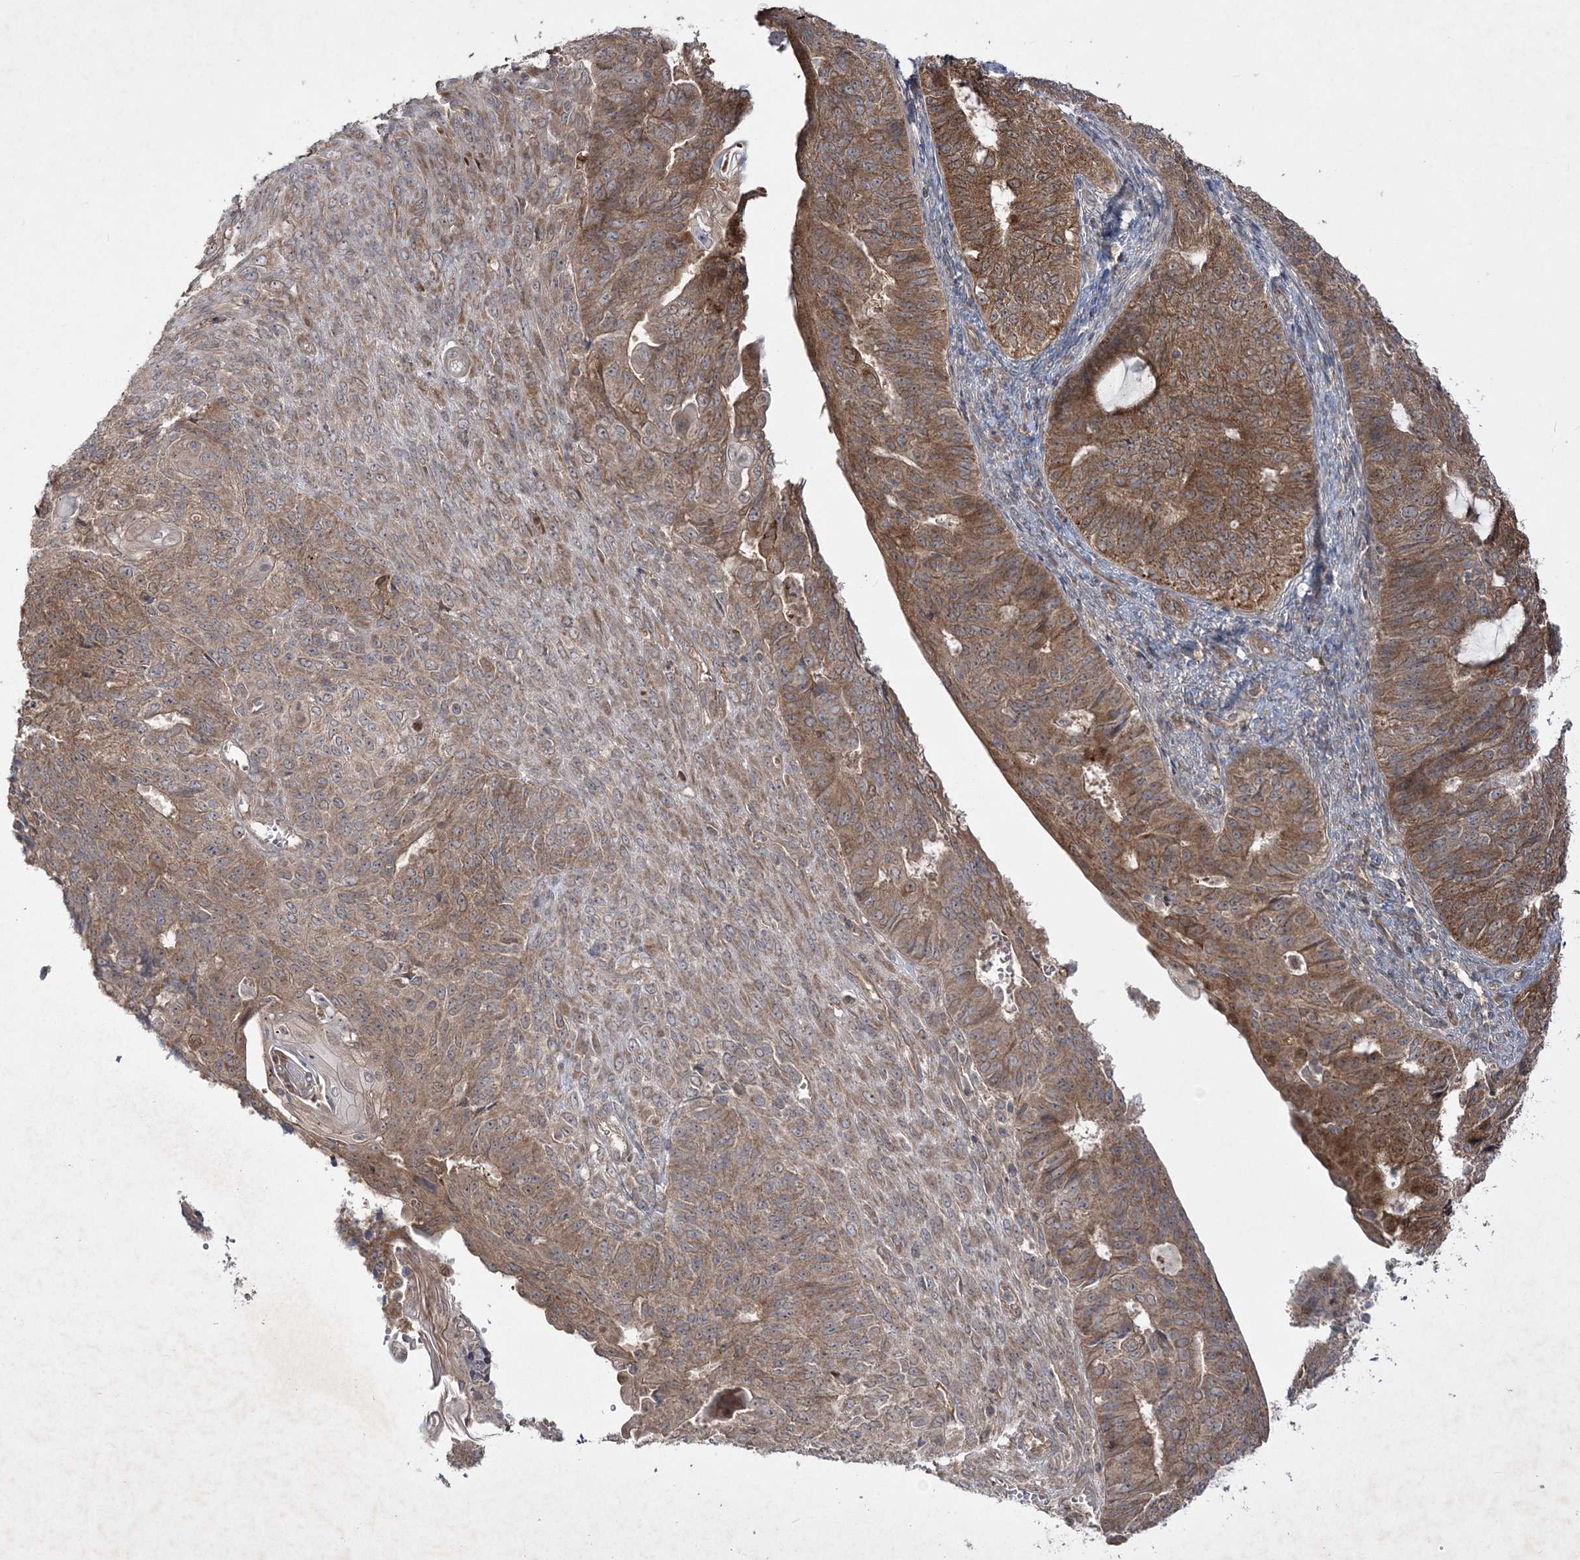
{"staining": {"intensity": "moderate", "quantity": ">75%", "location": "cytoplasmic/membranous"}, "tissue": "endometrial cancer", "cell_type": "Tumor cells", "image_type": "cancer", "snomed": [{"axis": "morphology", "description": "Adenocarcinoma, NOS"}, {"axis": "topography", "description": "Endometrium"}], "caption": "Immunohistochemical staining of human endometrial cancer (adenocarcinoma) demonstrates moderate cytoplasmic/membranous protein staining in approximately >75% of tumor cells.", "gene": "MOCS2", "patient": {"sex": "female", "age": 32}}